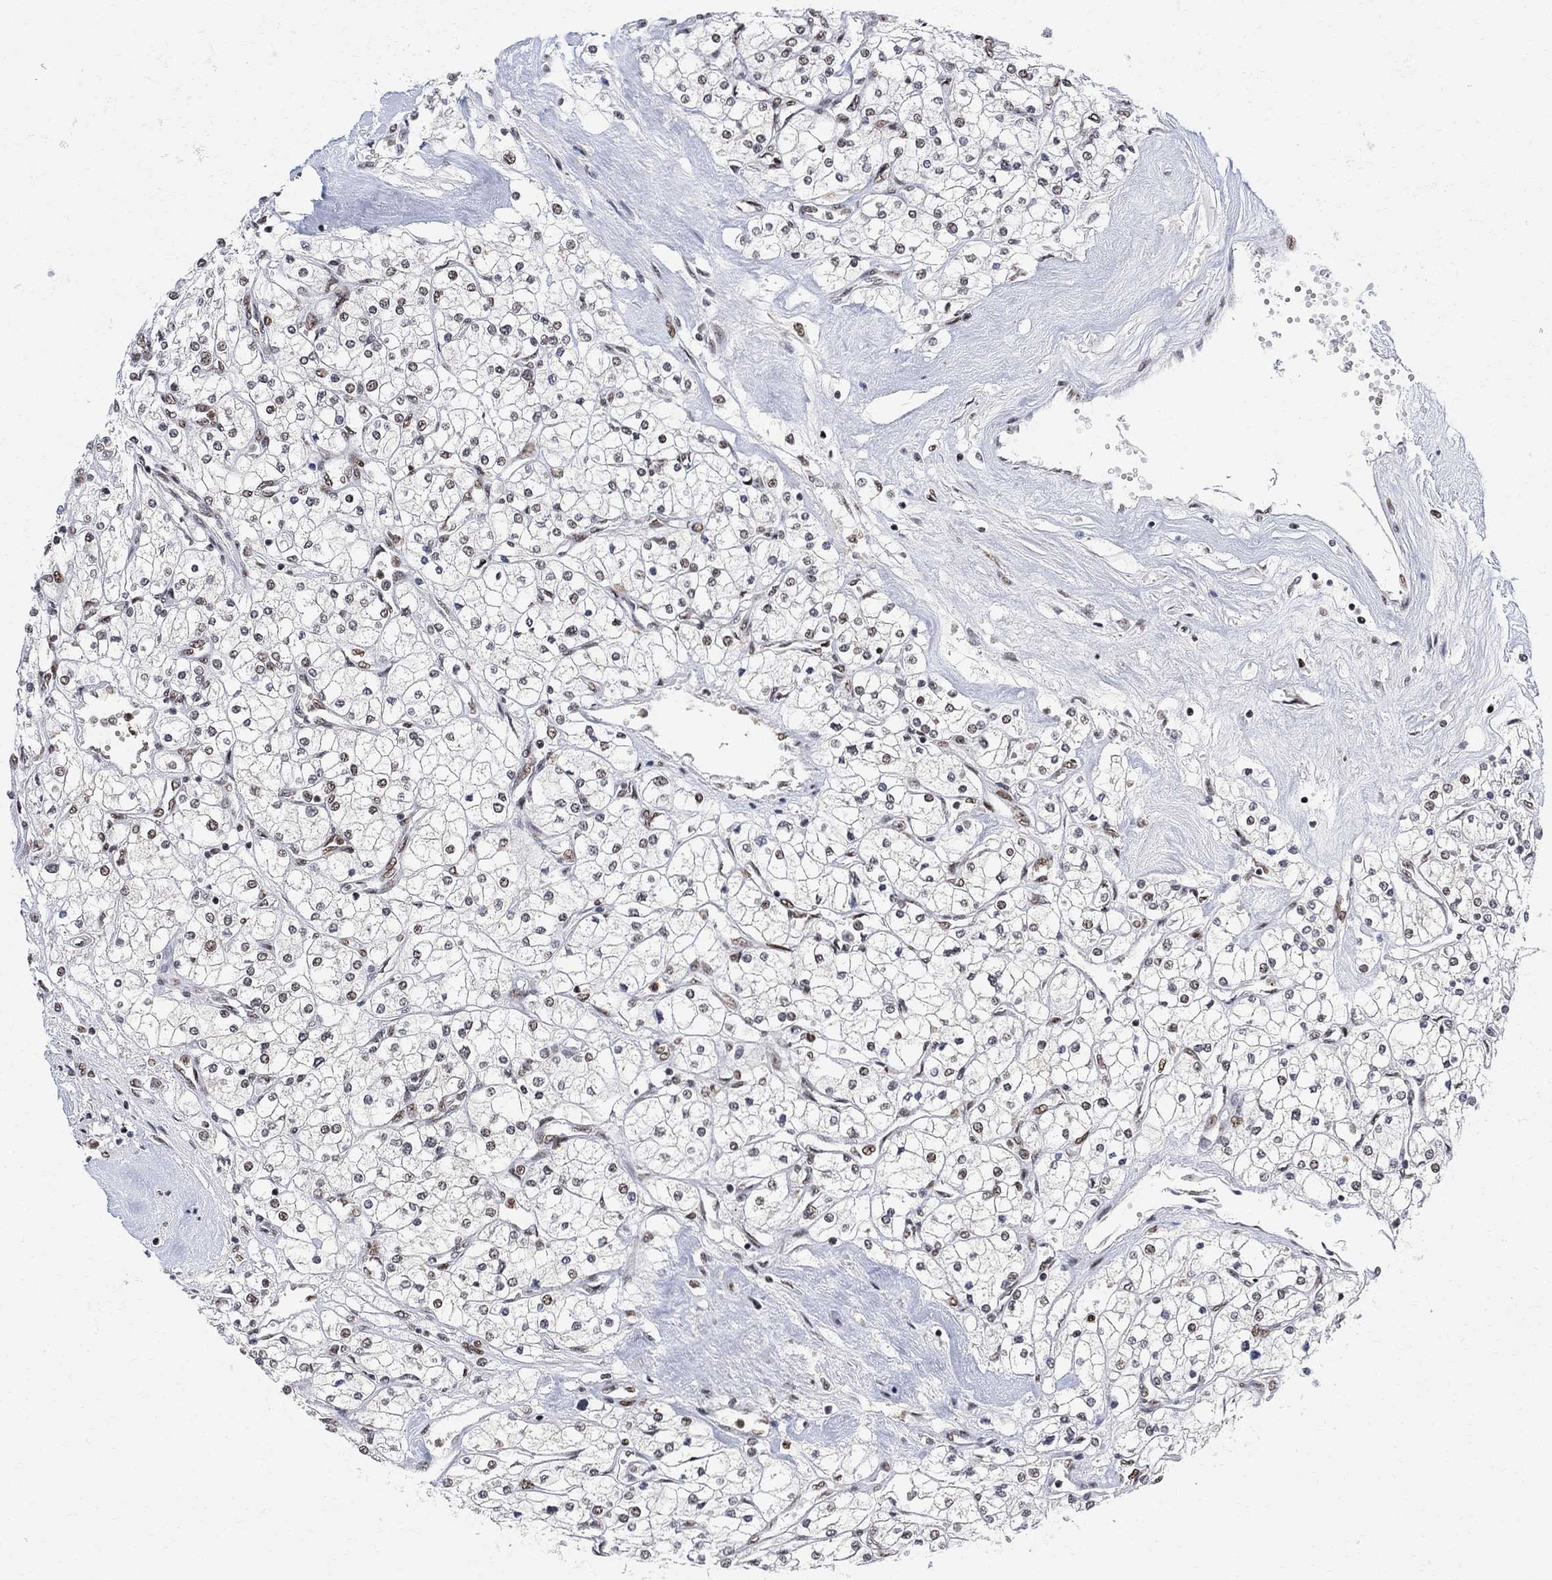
{"staining": {"intensity": "moderate", "quantity": "<25%", "location": "nuclear"}, "tissue": "renal cancer", "cell_type": "Tumor cells", "image_type": "cancer", "snomed": [{"axis": "morphology", "description": "Adenocarcinoma, NOS"}, {"axis": "topography", "description": "Kidney"}], "caption": "Human adenocarcinoma (renal) stained with a protein marker shows moderate staining in tumor cells.", "gene": "E4F1", "patient": {"sex": "male", "age": 80}}